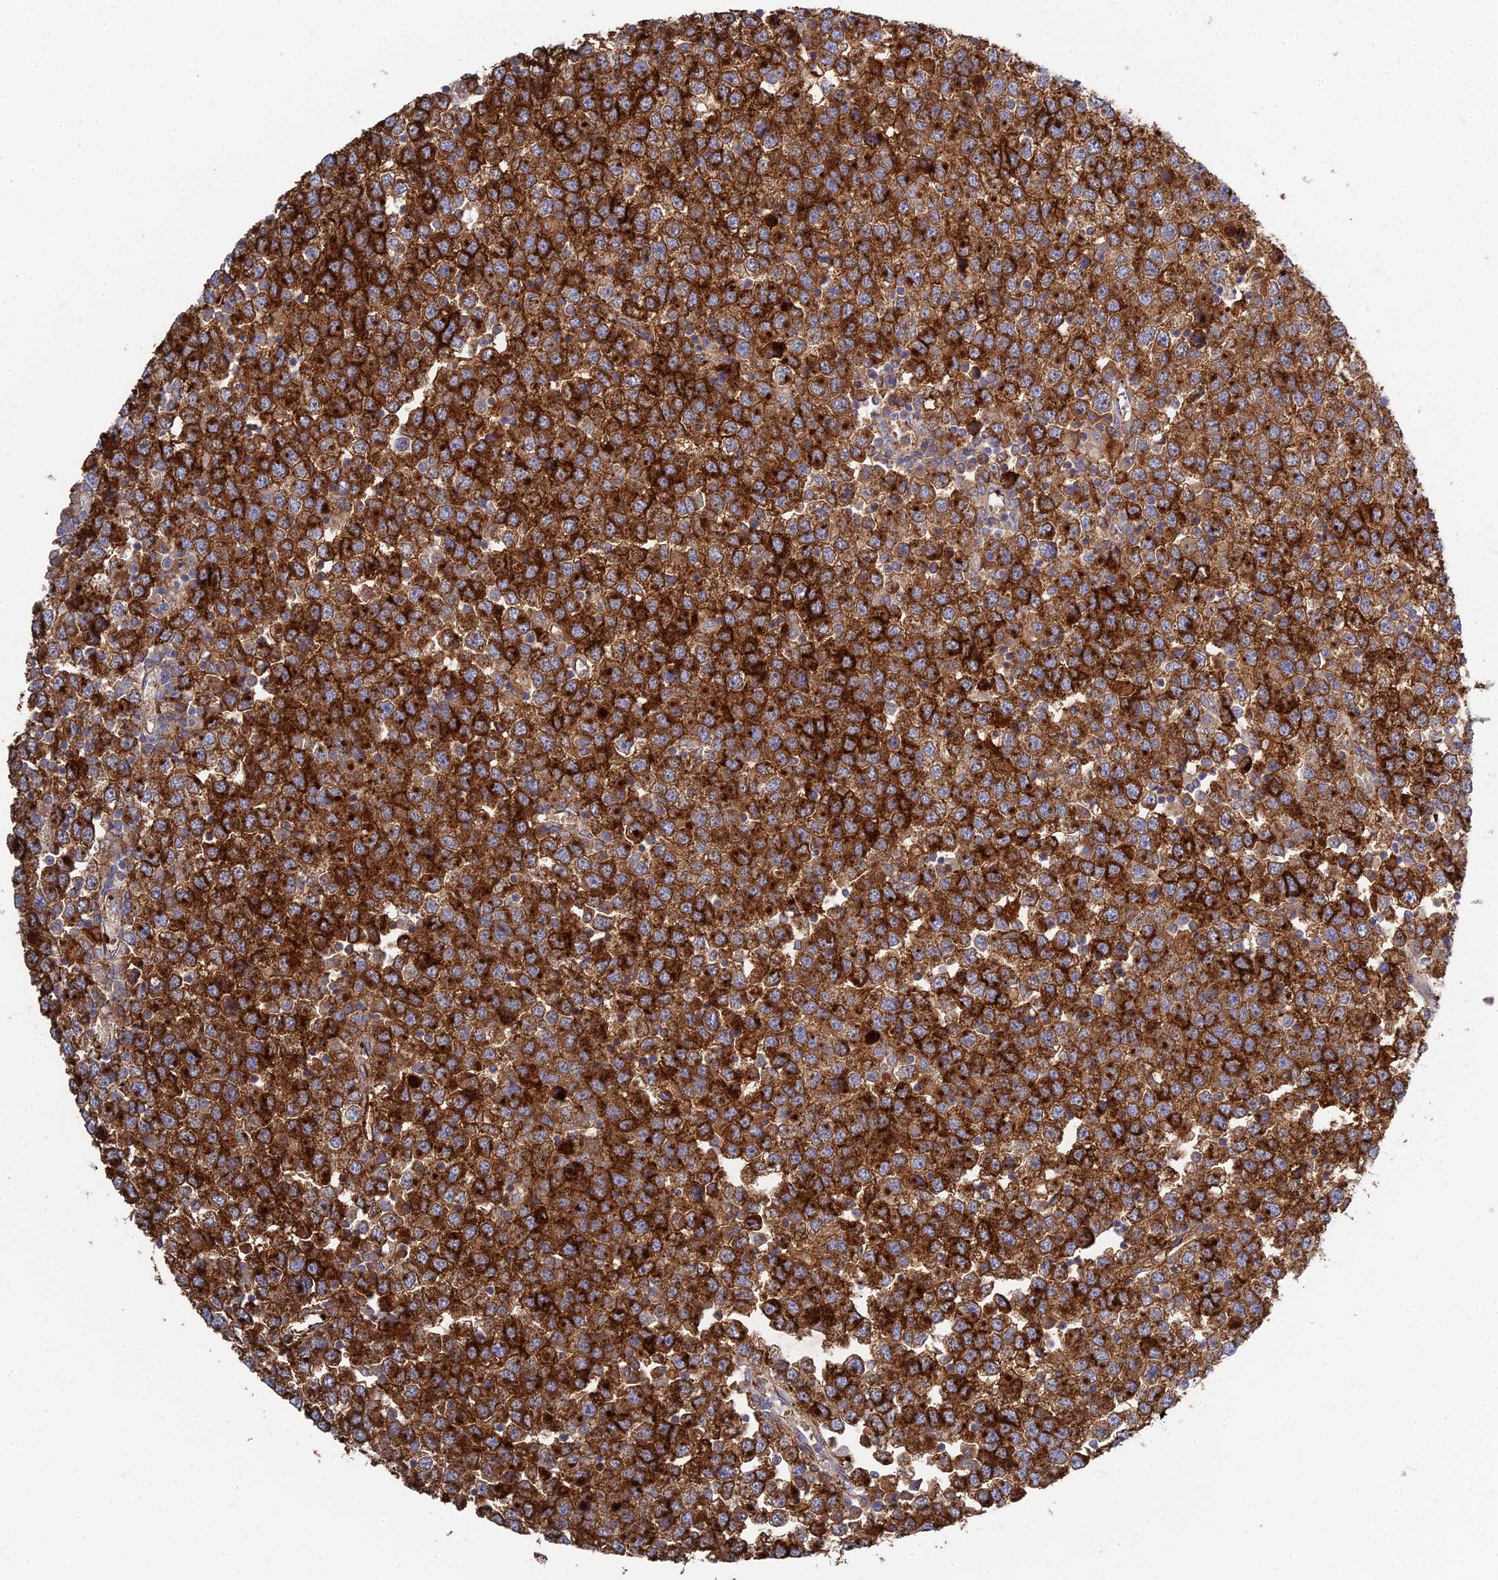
{"staining": {"intensity": "strong", "quantity": ">75%", "location": "cytoplasmic/membranous"}, "tissue": "testis cancer", "cell_type": "Tumor cells", "image_type": "cancer", "snomed": [{"axis": "morphology", "description": "Seminoma, NOS"}, {"axis": "topography", "description": "Testis"}], "caption": "The micrograph shows a brown stain indicating the presence of a protein in the cytoplasmic/membranous of tumor cells in seminoma (testis).", "gene": "ALPP", "patient": {"sex": "male", "age": 65}}